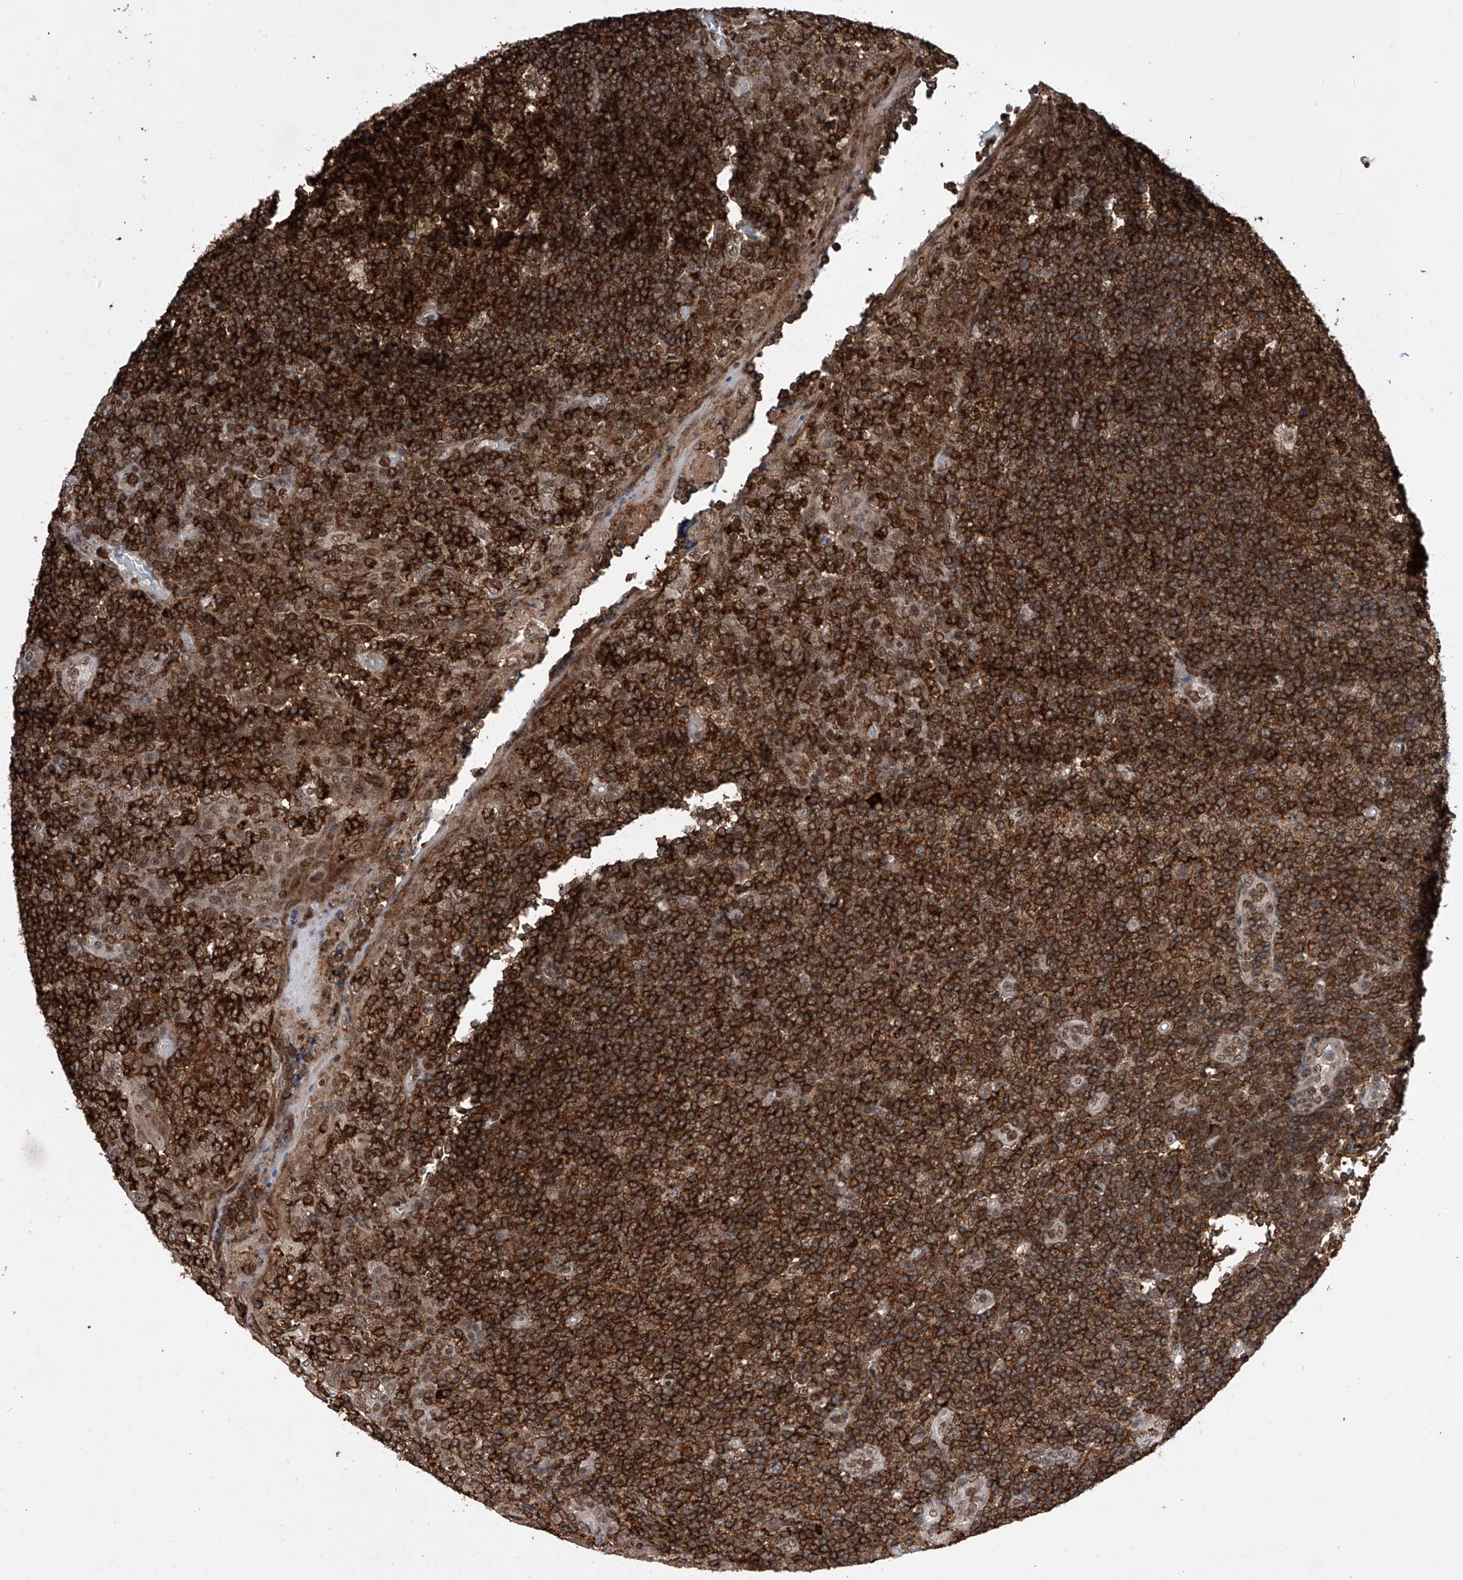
{"staining": {"intensity": "strong", "quantity": ">75%", "location": "cytoplasmic/membranous"}, "tissue": "tonsil", "cell_type": "Germinal center cells", "image_type": "normal", "snomed": [{"axis": "morphology", "description": "Normal tissue, NOS"}, {"axis": "topography", "description": "Tonsil"}], "caption": "Tonsil stained with DAB (3,3'-diaminobenzidine) IHC shows high levels of strong cytoplasmic/membranous staining in about >75% of germinal center cells. The protein of interest is shown in brown color, while the nuclei are stained blue.", "gene": "ZNF280D", "patient": {"sex": "female", "age": 19}}